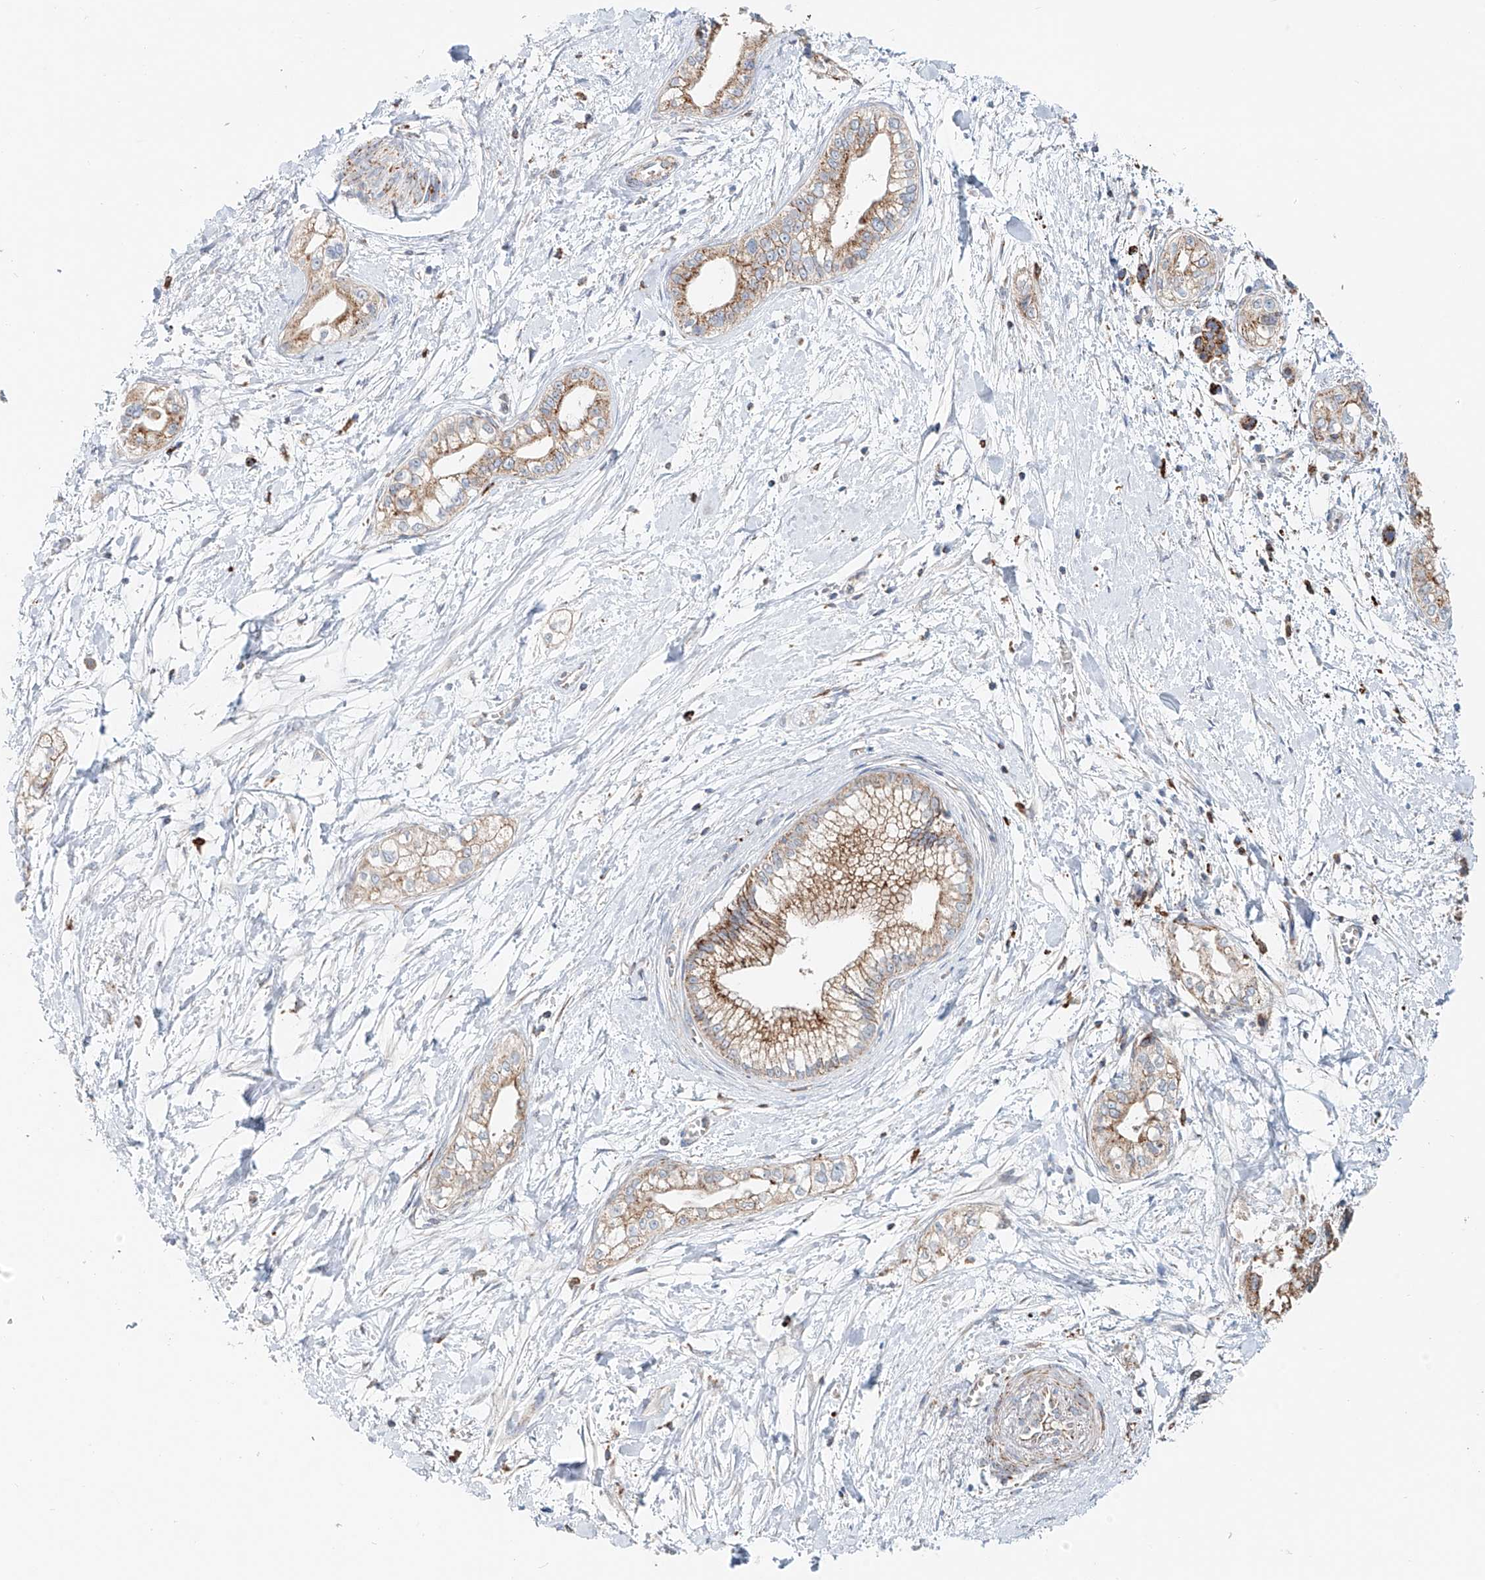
{"staining": {"intensity": "moderate", "quantity": ">75%", "location": "cytoplasmic/membranous"}, "tissue": "pancreatic cancer", "cell_type": "Tumor cells", "image_type": "cancer", "snomed": [{"axis": "morphology", "description": "Adenocarcinoma, NOS"}, {"axis": "topography", "description": "Pancreas"}], "caption": "Protein analysis of adenocarcinoma (pancreatic) tissue shows moderate cytoplasmic/membranous expression in approximately >75% of tumor cells.", "gene": "CARD10", "patient": {"sex": "male", "age": 68}}